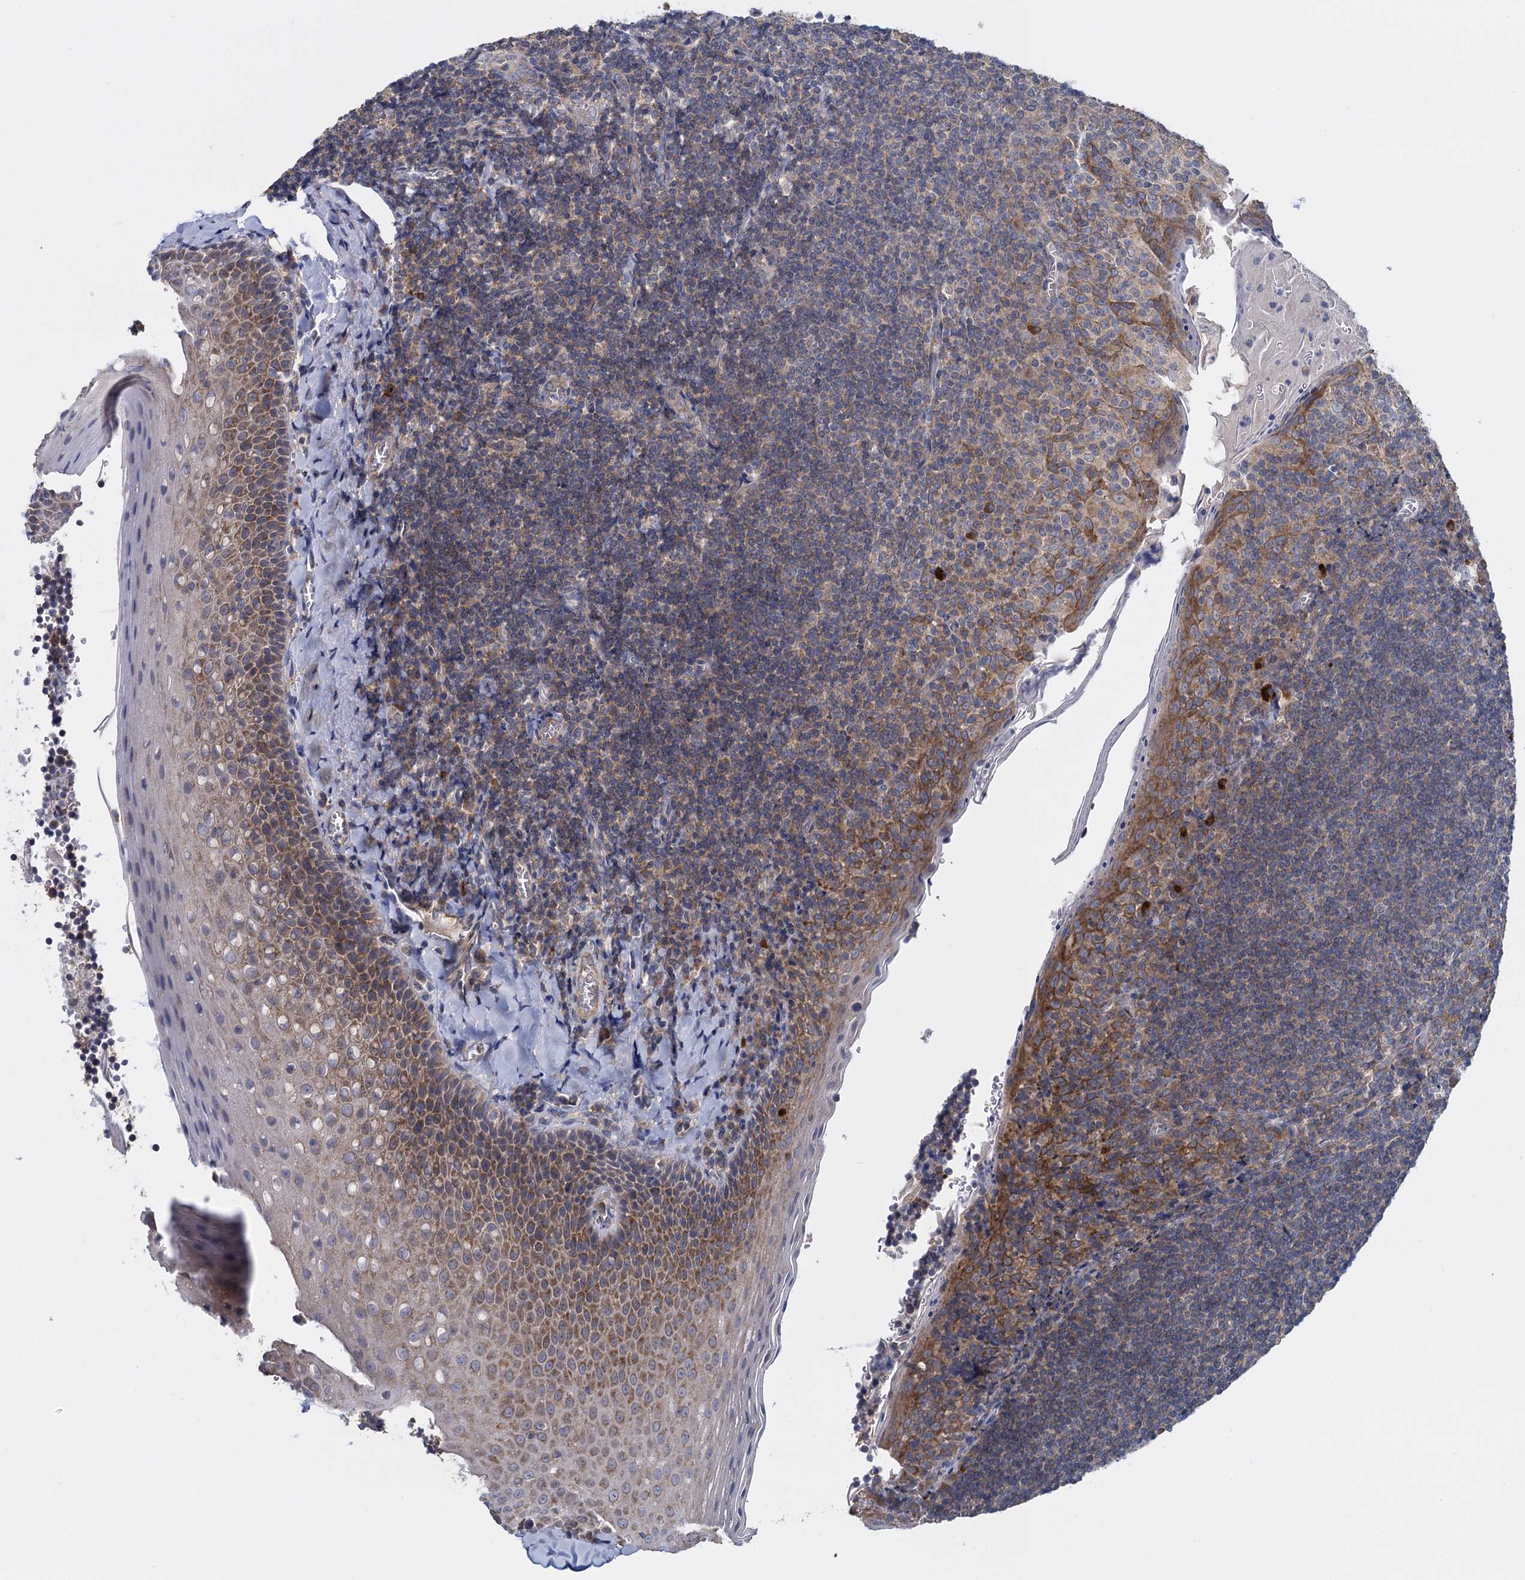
{"staining": {"intensity": "negative", "quantity": "none", "location": "none"}, "tissue": "tonsil", "cell_type": "Germinal center cells", "image_type": "normal", "snomed": [{"axis": "morphology", "description": "Normal tissue, NOS"}, {"axis": "topography", "description": "Tonsil"}], "caption": "This is an IHC micrograph of benign tonsil. There is no staining in germinal center cells.", "gene": "GSTM2", "patient": {"sex": "male", "age": 27}}